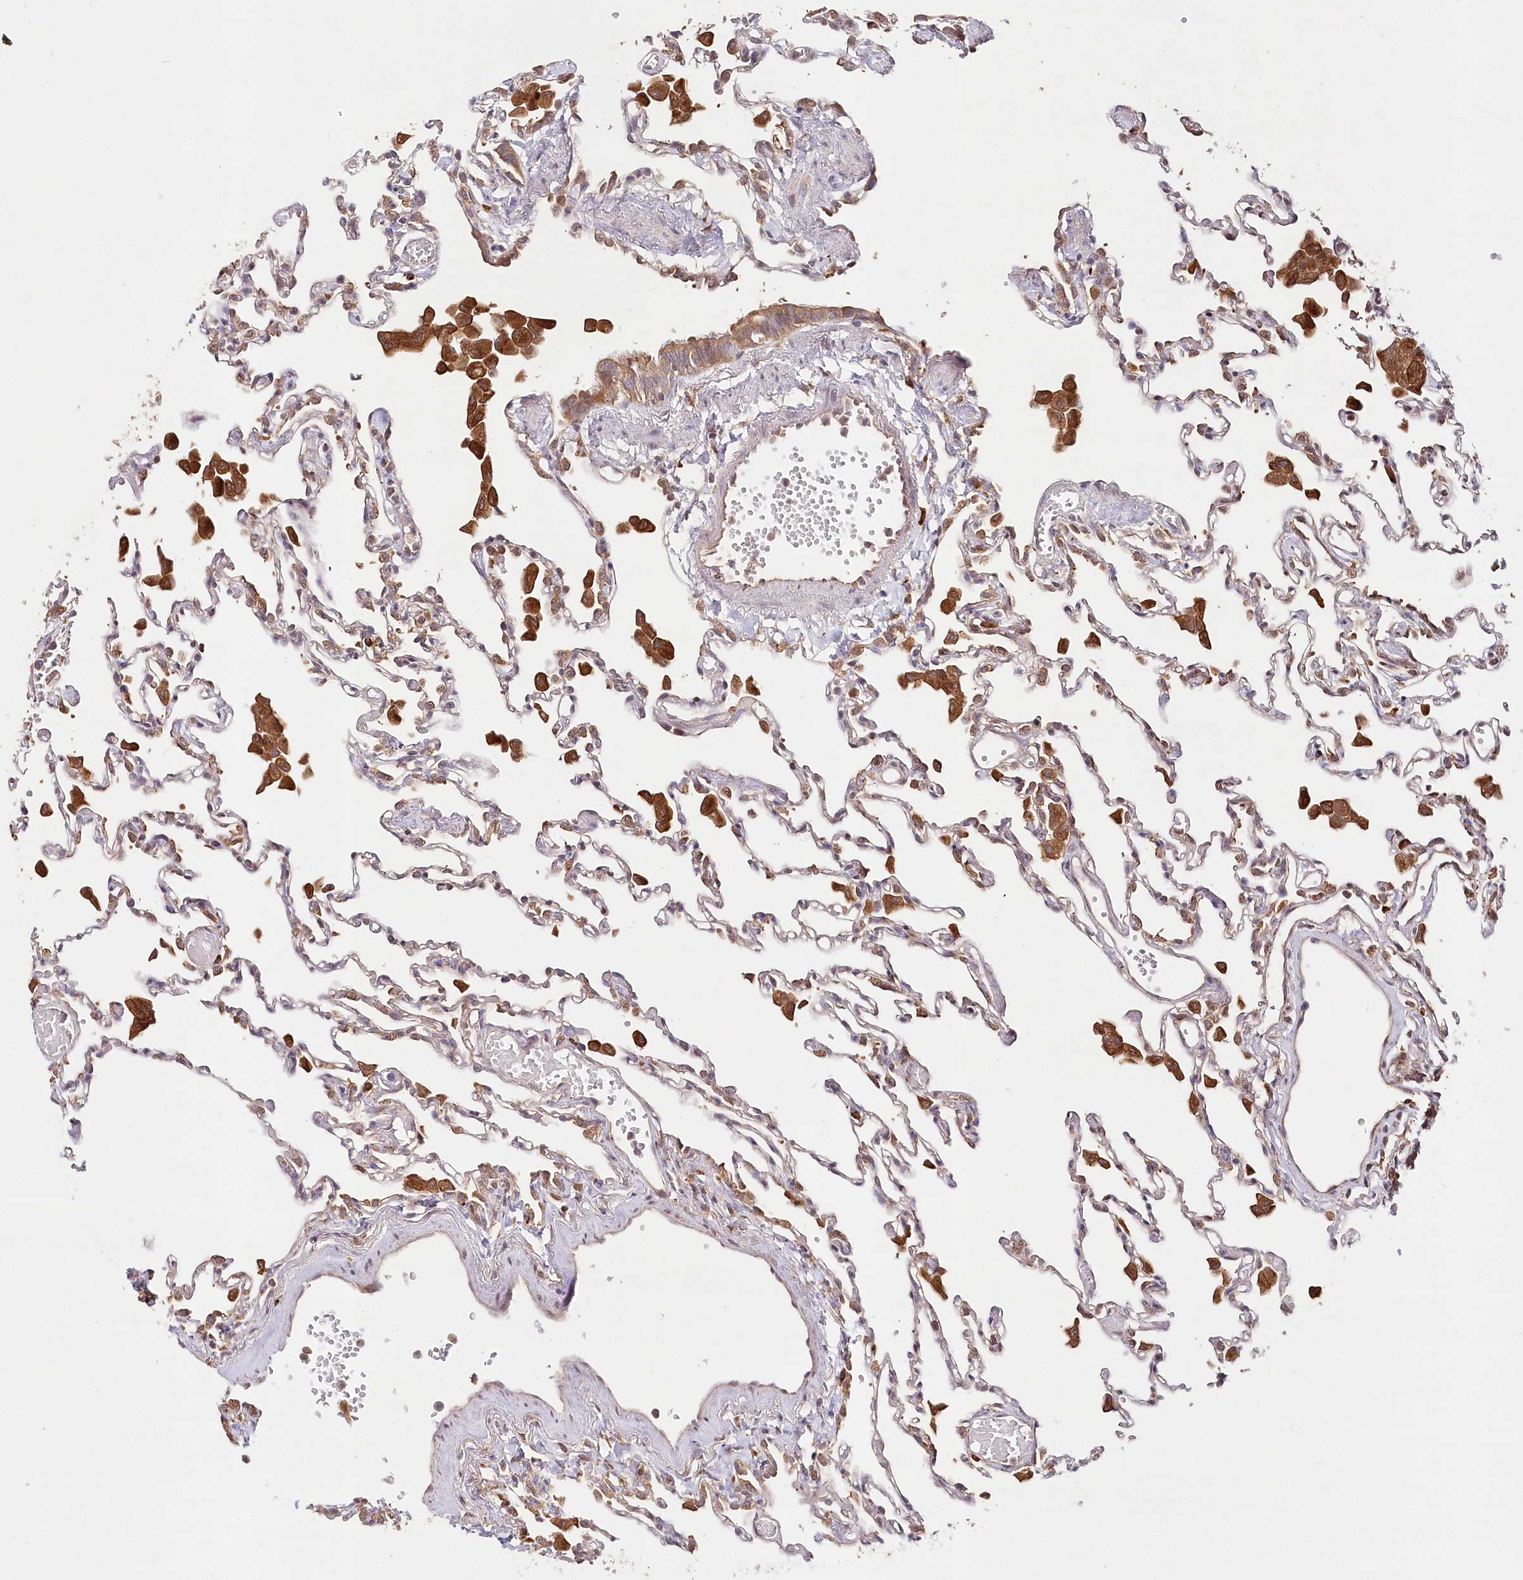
{"staining": {"intensity": "moderate", "quantity": "25%-75%", "location": "cytoplasmic/membranous"}, "tissue": "lung", "cell_type": "Alveolar cells", "image_type": "normal", "snomed": [{"axis": "morphology", "description": "Normal tissue, NOS"}, {"axis": "topography", "description": "Bronchus"}, {"axis": "topography", "description": "Lung"}], "caption": "This is a micrograph of IHC staining of unremarkable lung, which shows moderate staining in the cytoplasmic/membranous of alveolar cells.", "gene": "DMXL1", "patient": {"sex": "female", "age": 49}}